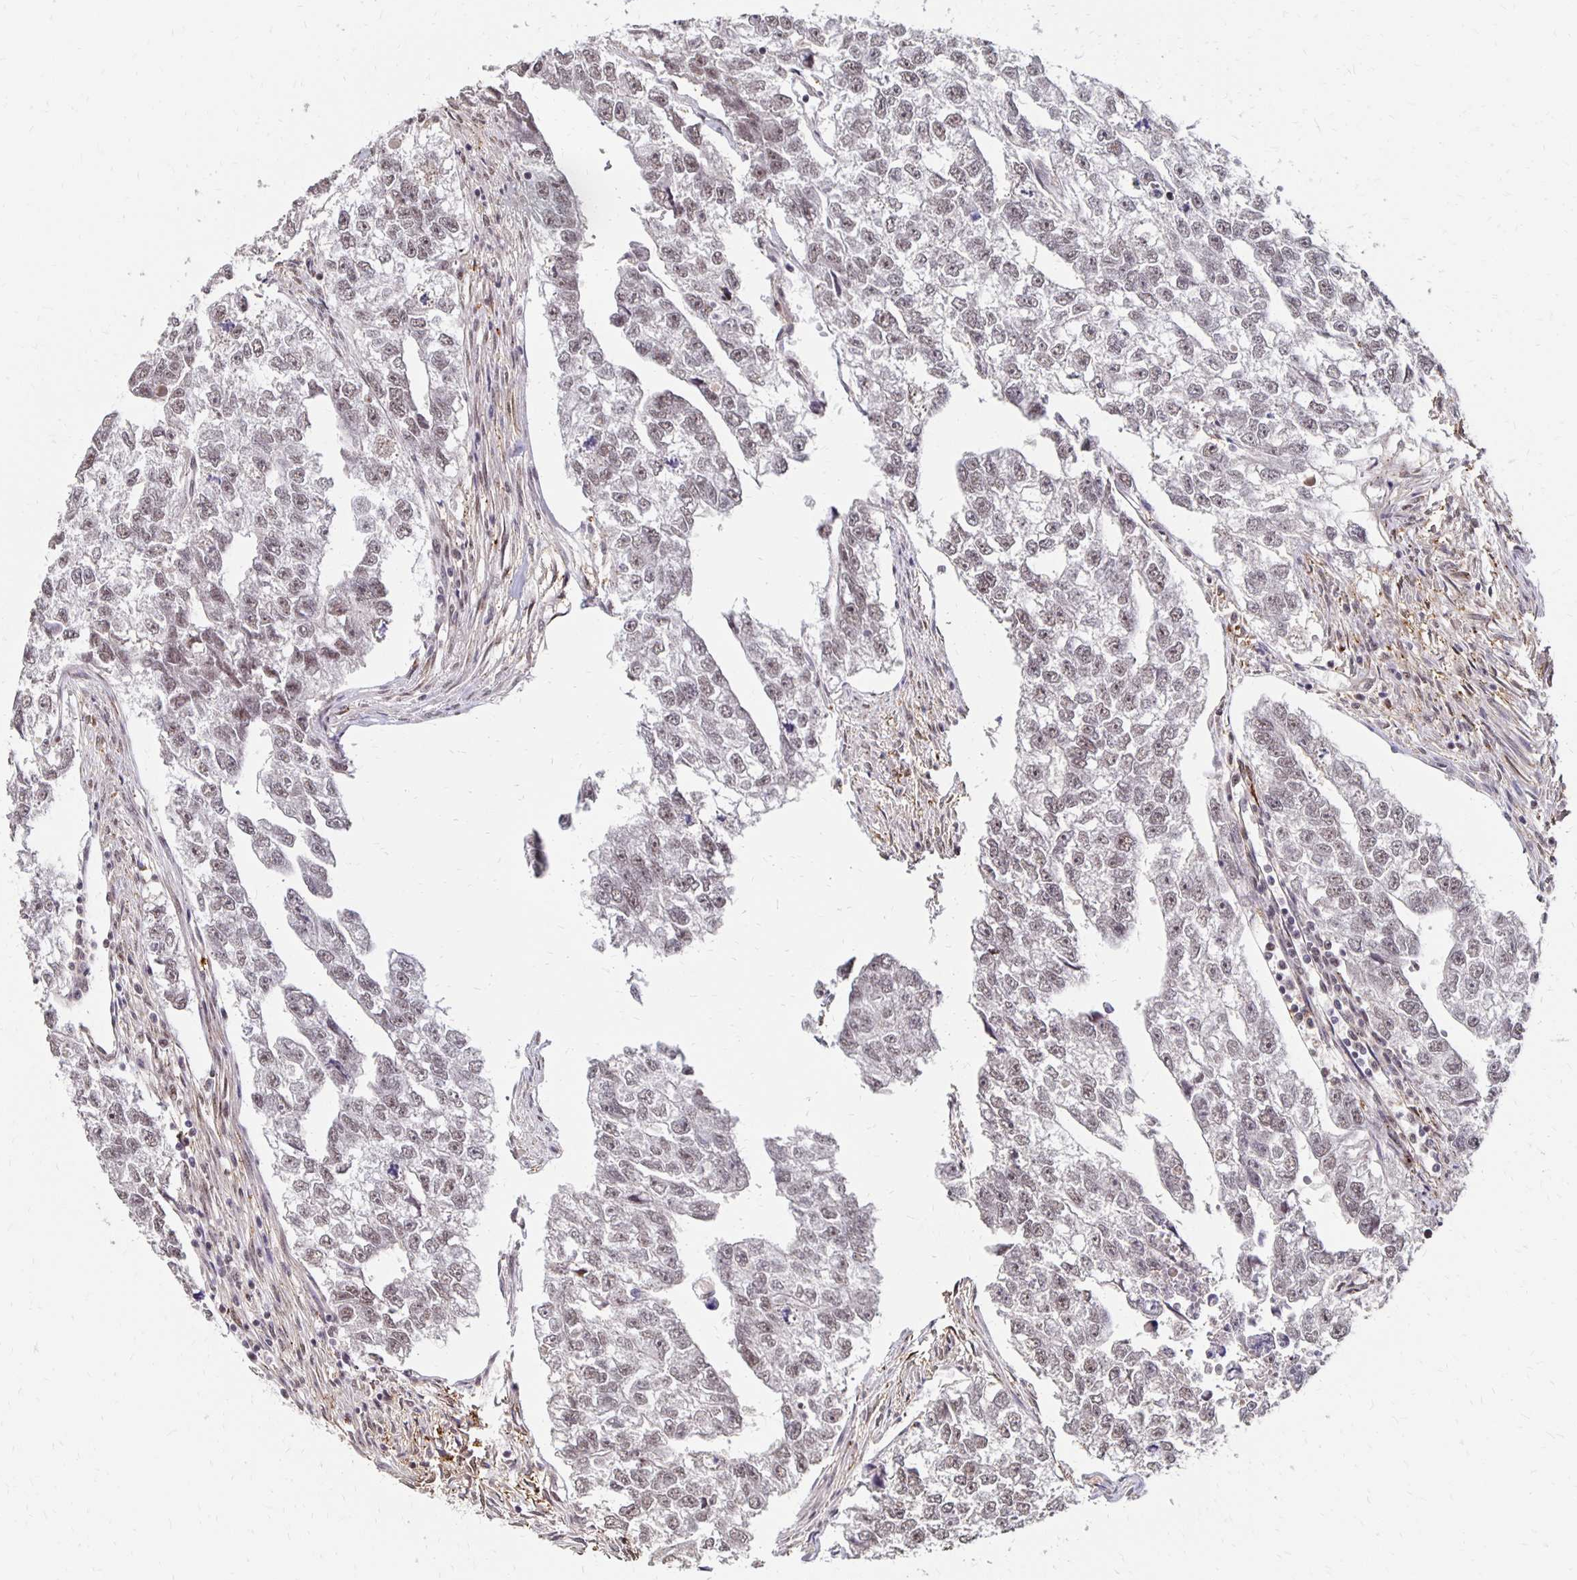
{"staining": {"intensity": "weak", "quantity": "25%-75%", "location": "nuclear"}, "tissue": "testis cancer", "cell_type": "Tumor cells", "image_type": "cancer", "snomed": [{"axis": "morphology", "description": "Carcinoma, Embryonal, NOS"}, {"axis": "morphology", "description": "Teratoma, malignant, NOS"}, {"axis": "topography", "description": "Testis"}], "caption": "High-magnification brightfield microscopy of testis cancer (embryonal carcinoma) stained with DAB (3,3'-diaminobenzidine) (brown) and counterstained with hematoxylin (blue). tumor cells exhibit weak nuclear expression is seen in about25%-75% of cells.", "gene": "CLASRP", "patient": {"sex": "male", "age": 44}}